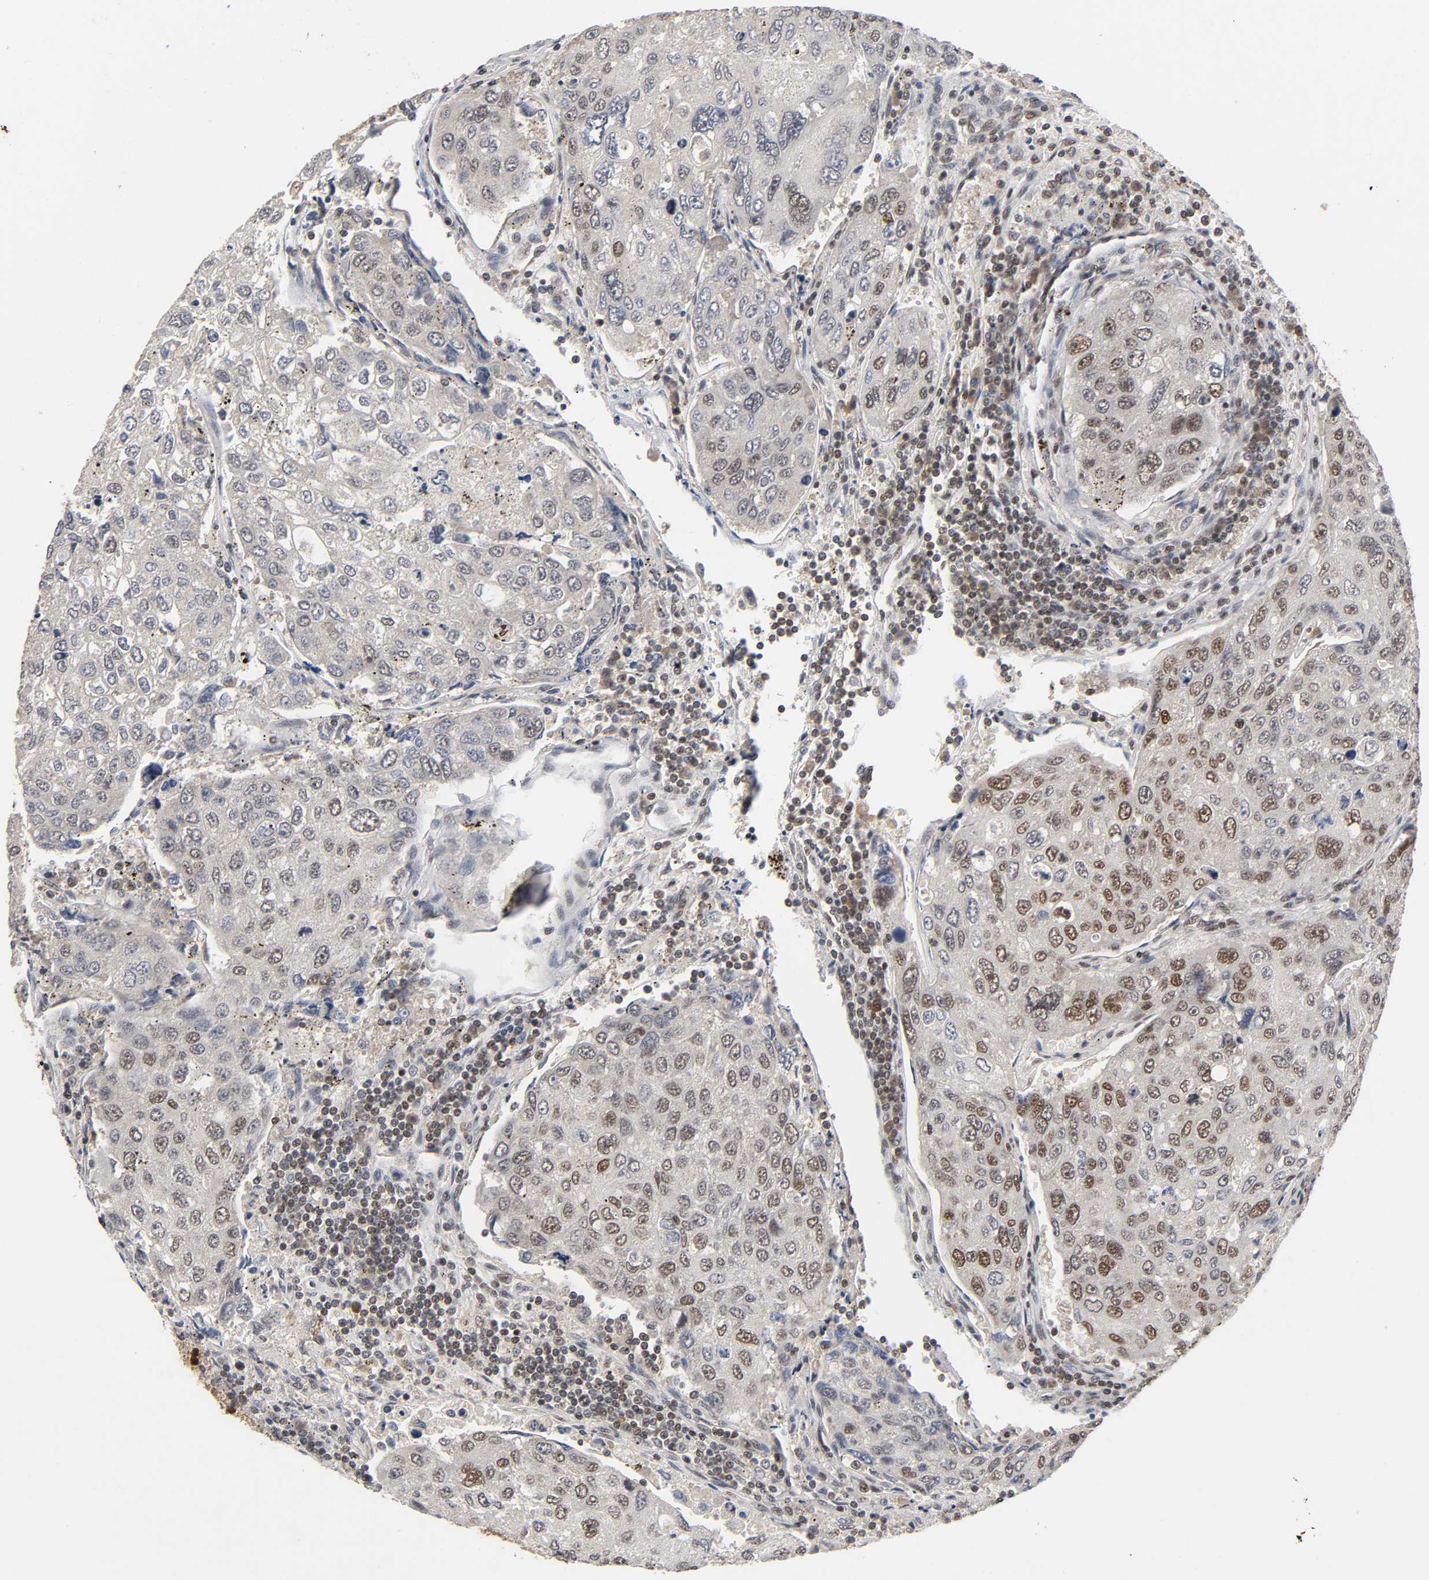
{"staining": {"intensity": "strong", "quantity": "25%-75%", "location": "cytoplasmic/membranous,nuclear"}, "tissue": "urothelial cancer", "cell_type": "Tumor cells", "image_type": "cancer", "snomed": [{"axis": "morphology", "description": "Urothelial carcinoma, High grade"}, {"axis": "topography", "description": "Lymph node"}, {"axis": "topography", "description": "Urinary bladder"}], "caption": "The immunohistochemical stain highlights strong cytoplasmic/membranous and nuclear expression in tumor cells of urothelial cancer tissue.", "gene": "ZNF384", "patient": {"sex": "male", "age": 51}}